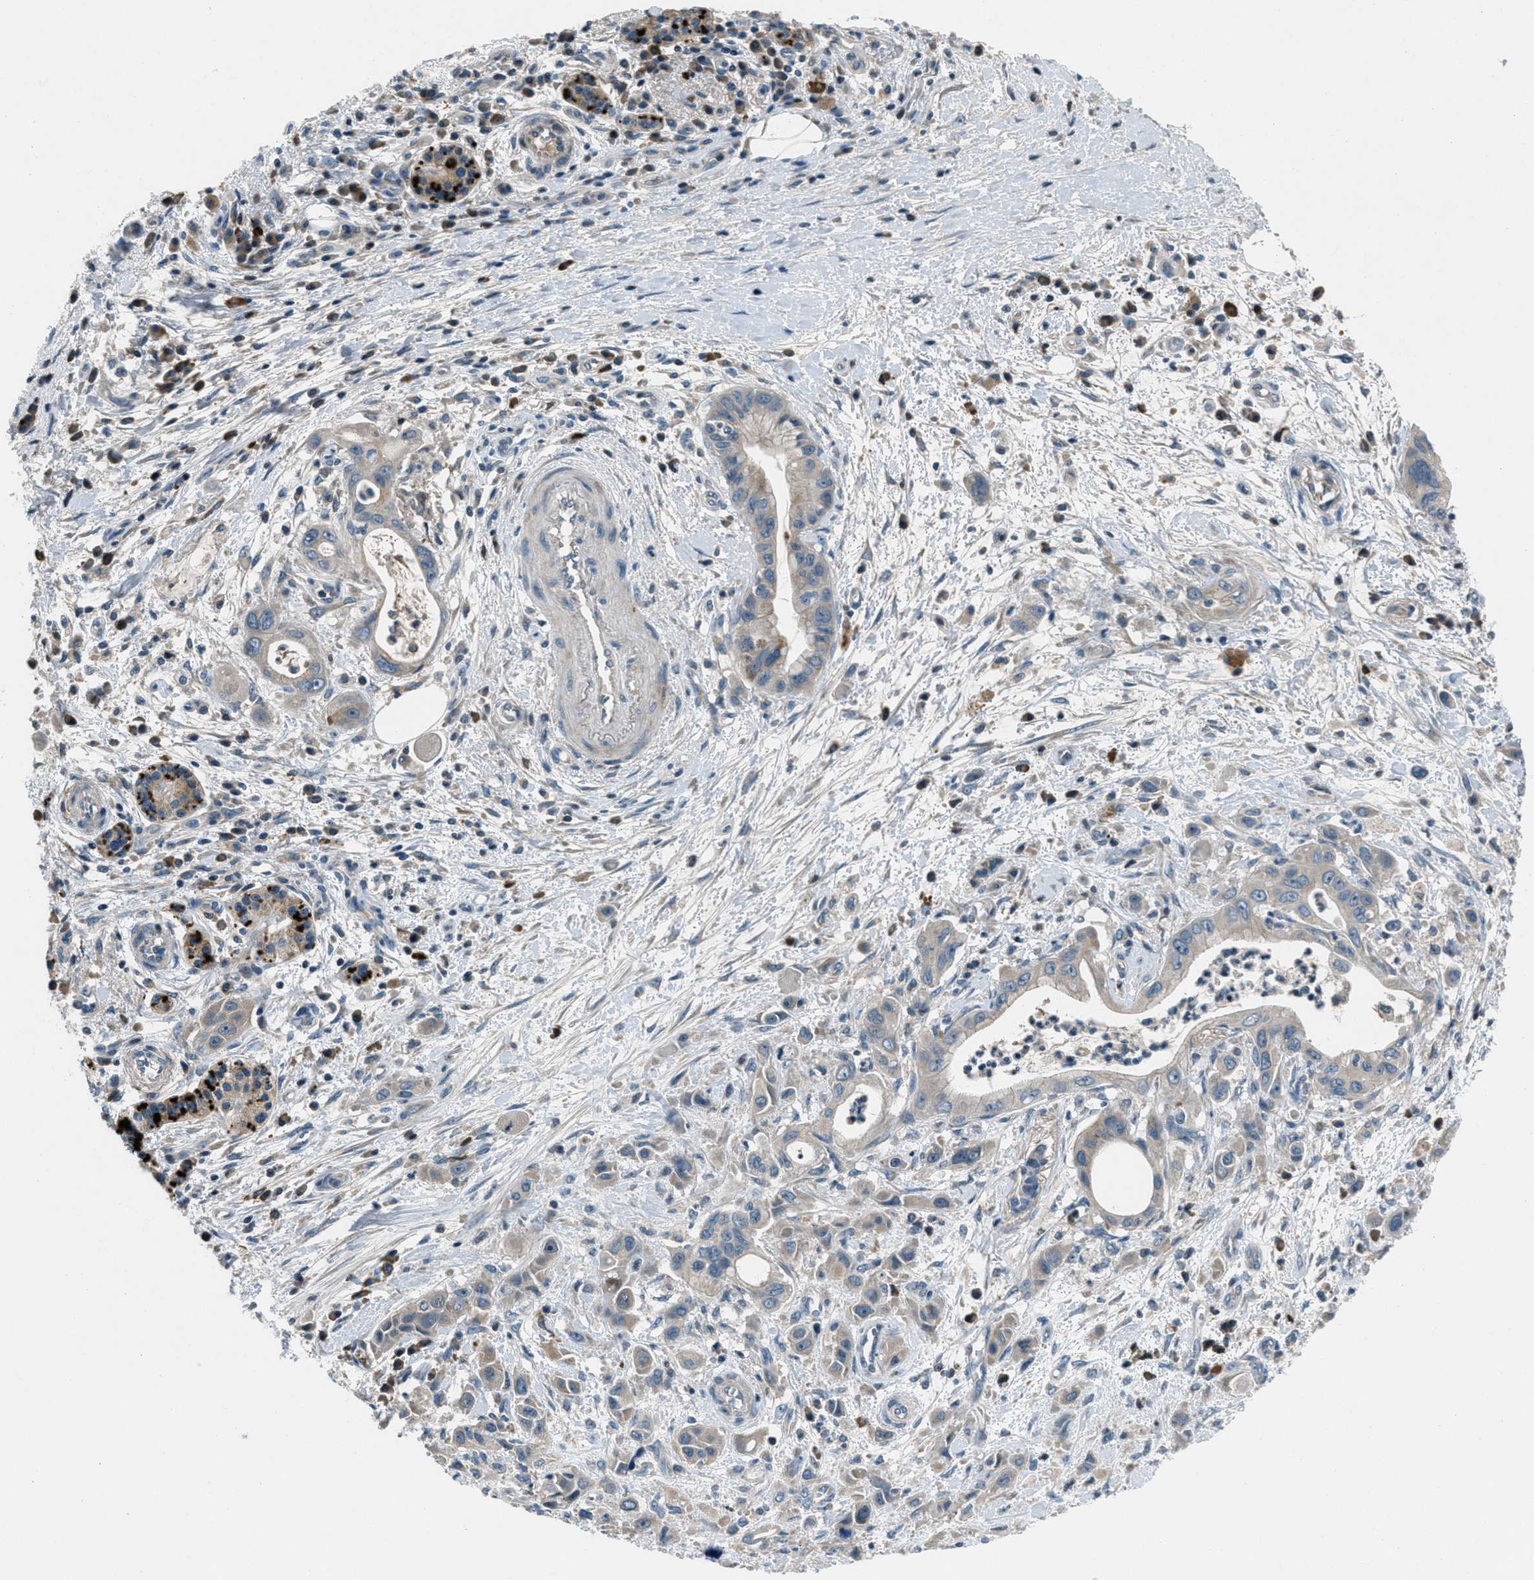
{"staining": {"intensity": "negative", "quantity": "none", "location": "none"}, "tissue": "pancreatic cancer", "cell_type": "Tumor cells", "image_type": "cancer", "snomed": [{"axis": "morphology", "description": "Adenocarcinoma, NOS"}, {"axis": "topography", "description": "Pancreas"}], "caption": "Pancreatic cancer (adenocarcinoma) was stained to show a protein in brown. There is no significant positivity in tumor cells. Brightfield microscopy of IHC stained with DAB (3,3'-diaminobenzidine) (brown) and hematoxylin (blue), captured at high magnification.", "gene": "CLEC2D", "patient": {"sex": "female", "age": 73}}